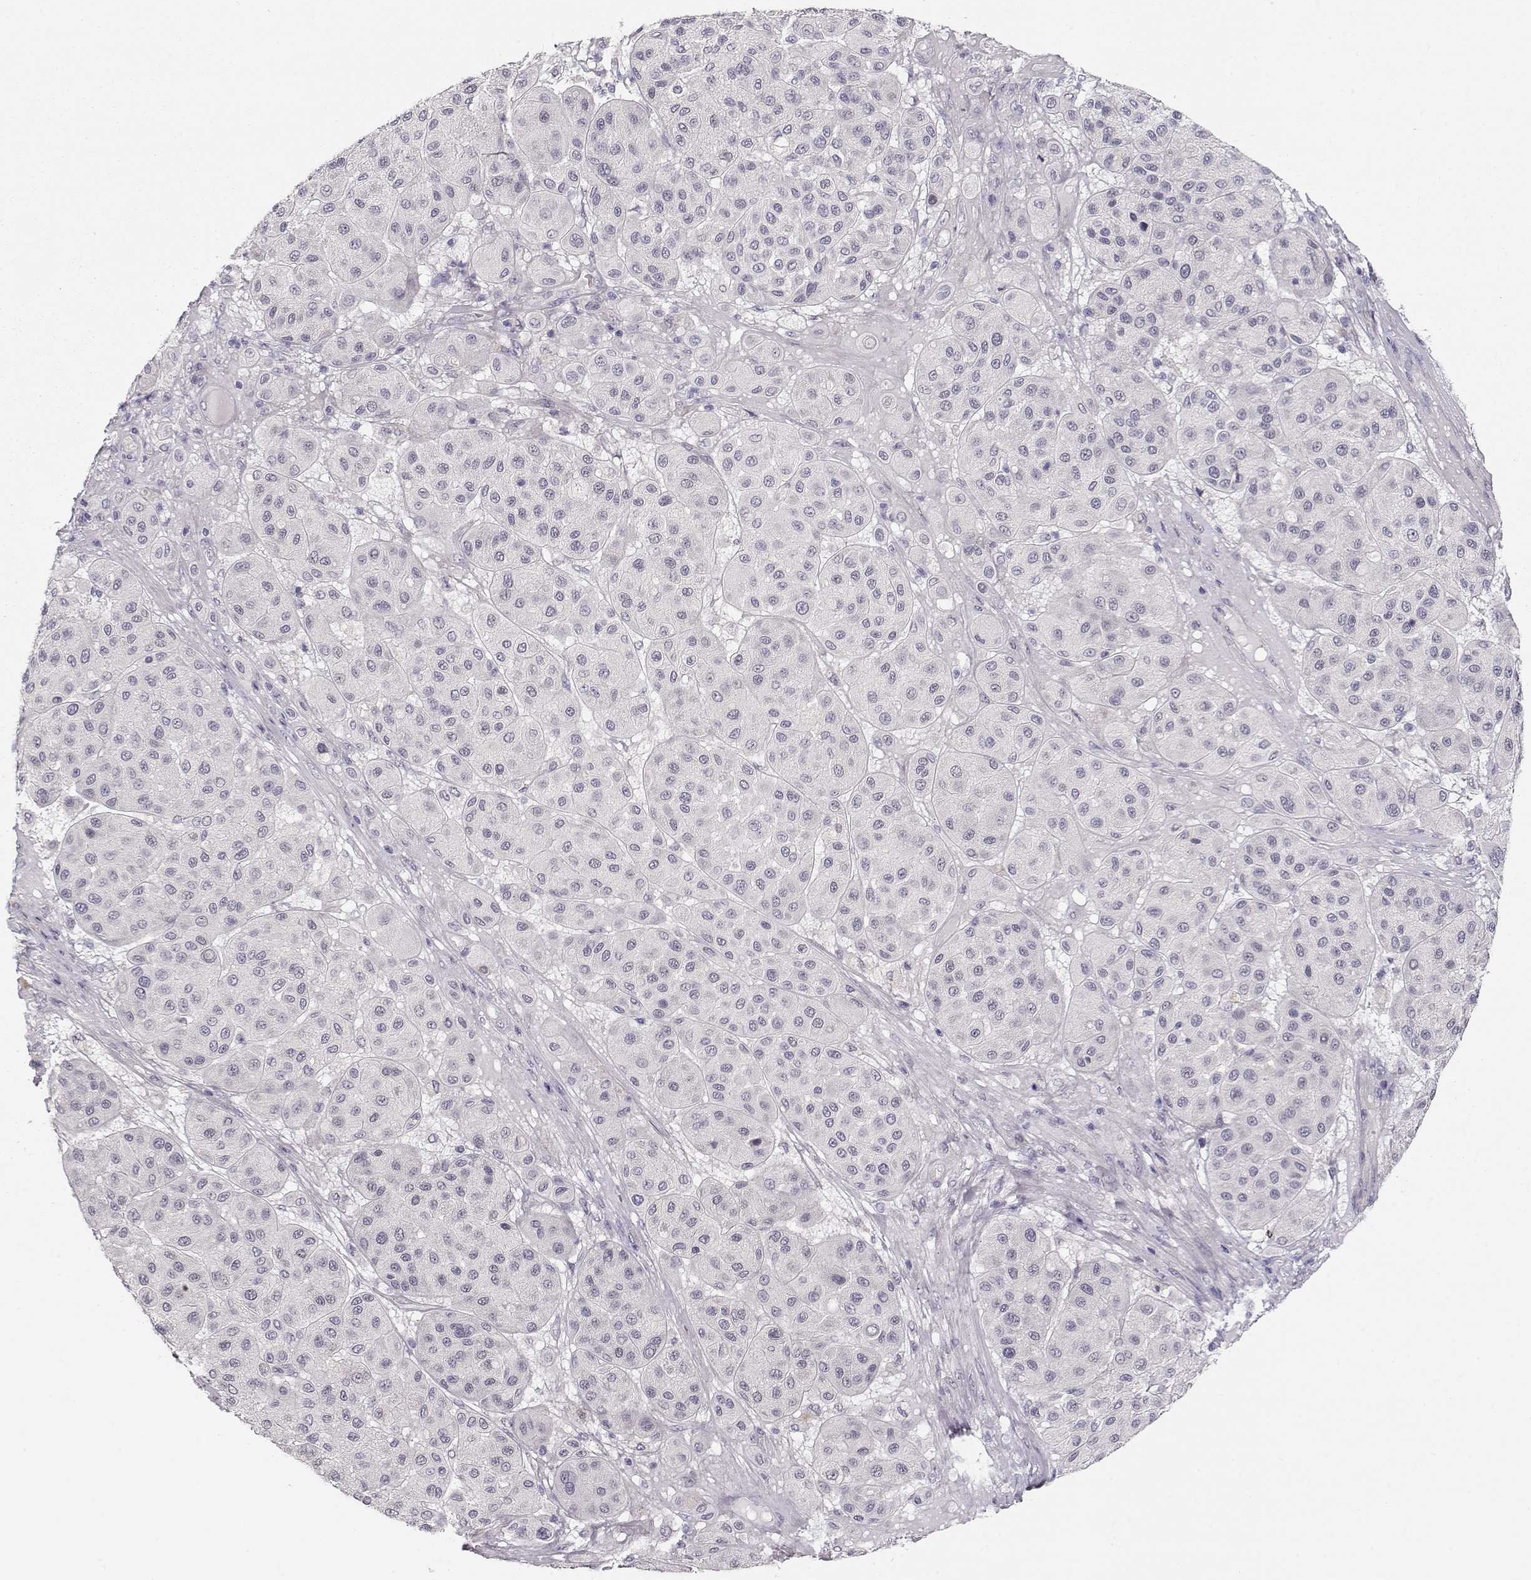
{"staining": {"intensity": "negative", "quantity": "none", "location": "none"}, "tissue": "melanoma", "cell_type": "Tumor cells", "image_type": "cancer", "snomed": [{"axis": "morphology", "description": "Malignant melanoma, Metastatic site"}, {"axis": "topography", "description": "Smooth muscle"}], "caption": "A photomicrograph of malignant melanoma (metastatic site) stained for a protein shows no brown staining in tumor cells.", "gene": "TTC26", "patient": {"sex": "male", "age": 41}}